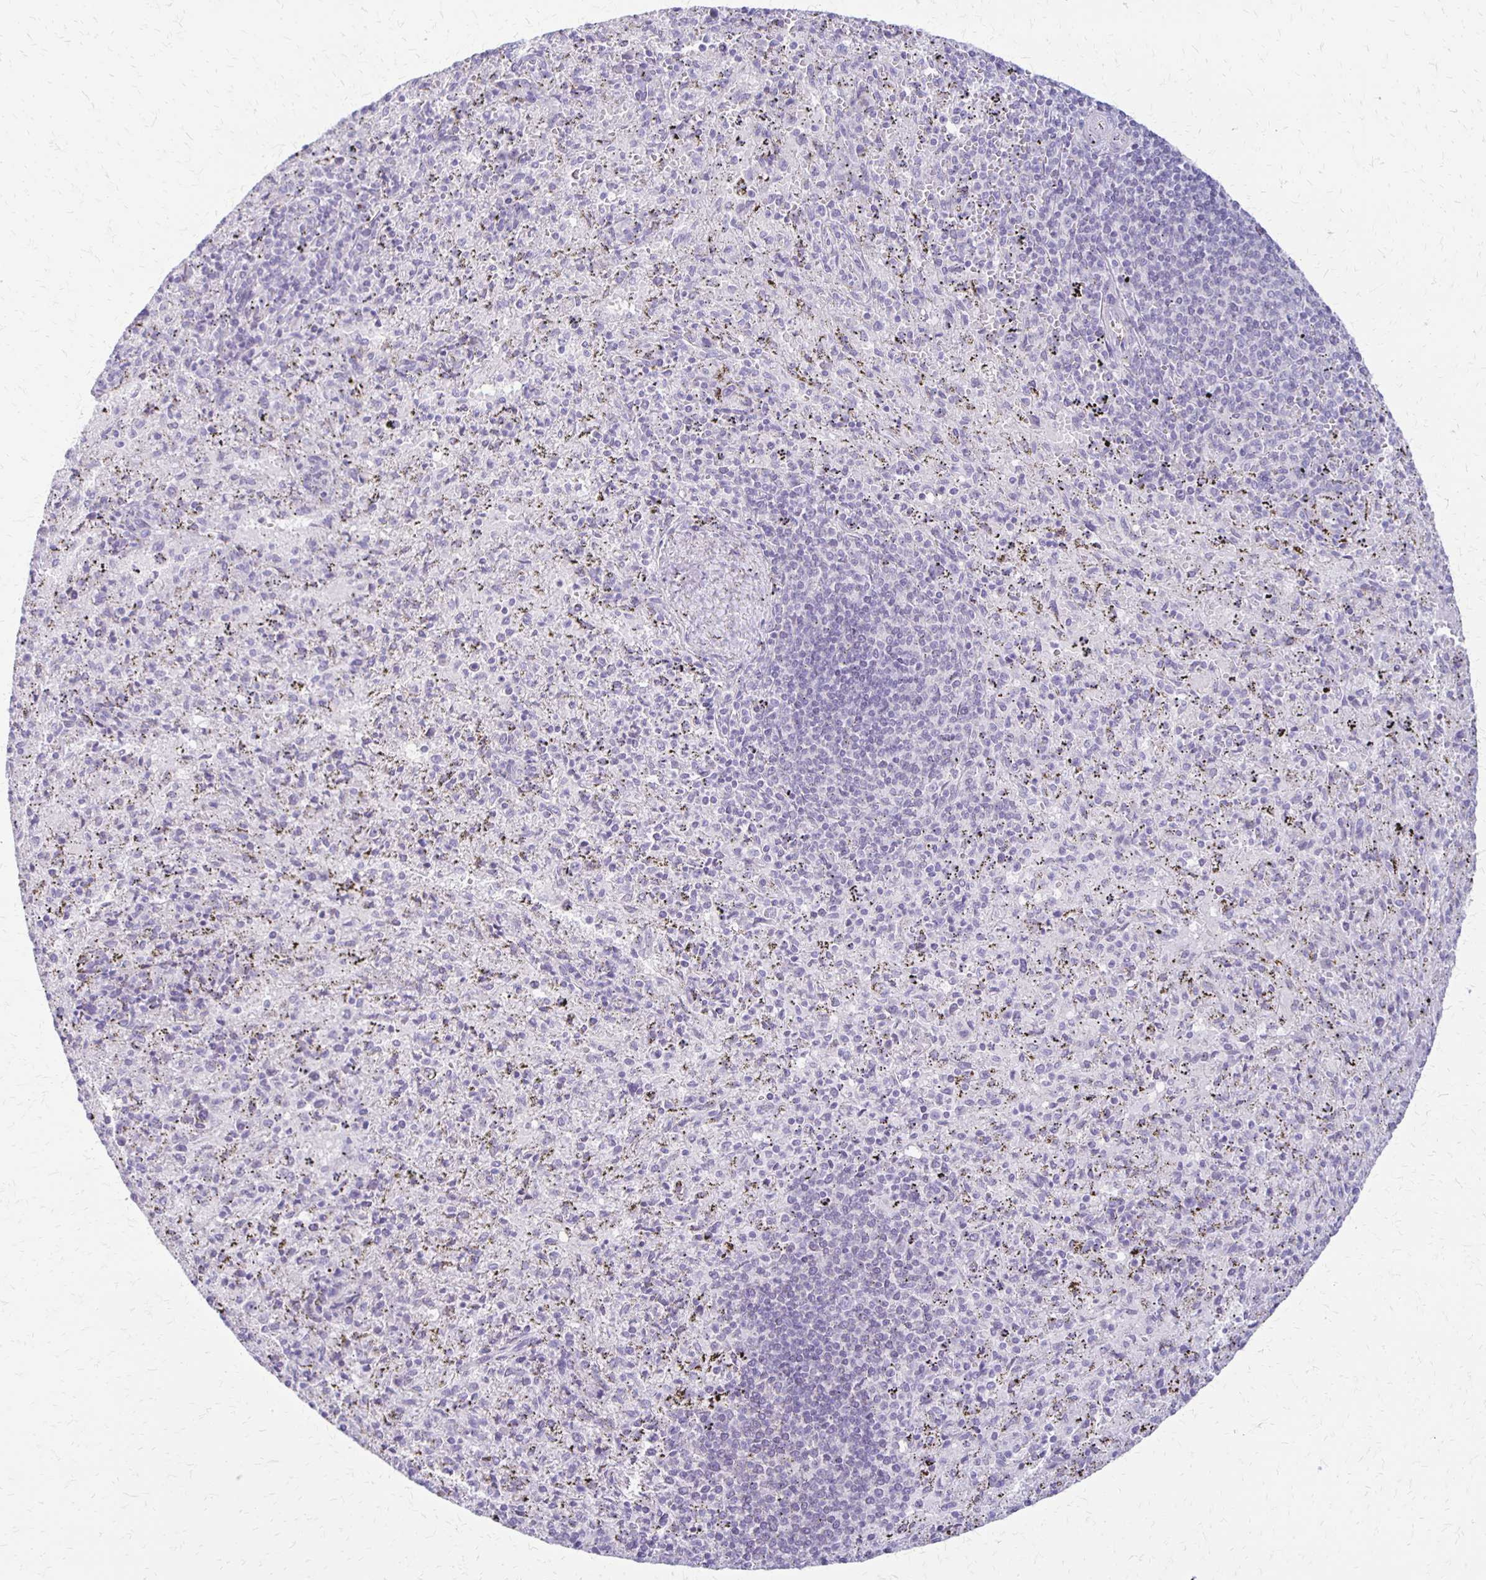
{"staining": {"intensity": "negative", "quantity": "none", "location": "none"}, "tissue": "spleen", "cell_type": "Cells in red pulp", "image_type": "normal", "snomed": [{"axis": "morphology", "description": "Normal tissue, NOS"}, {"axis": "topography", "description": "Spleen"}], "caption": "Cells in red pulp show no significant staining in normal spleen. (DAB (3,3'-diaminobenzidine) immunohistochemistry (IHC) with hematoxylin counter stain).", "gene": "RHOC", "patient": {"sex": "male", "age": 57}}